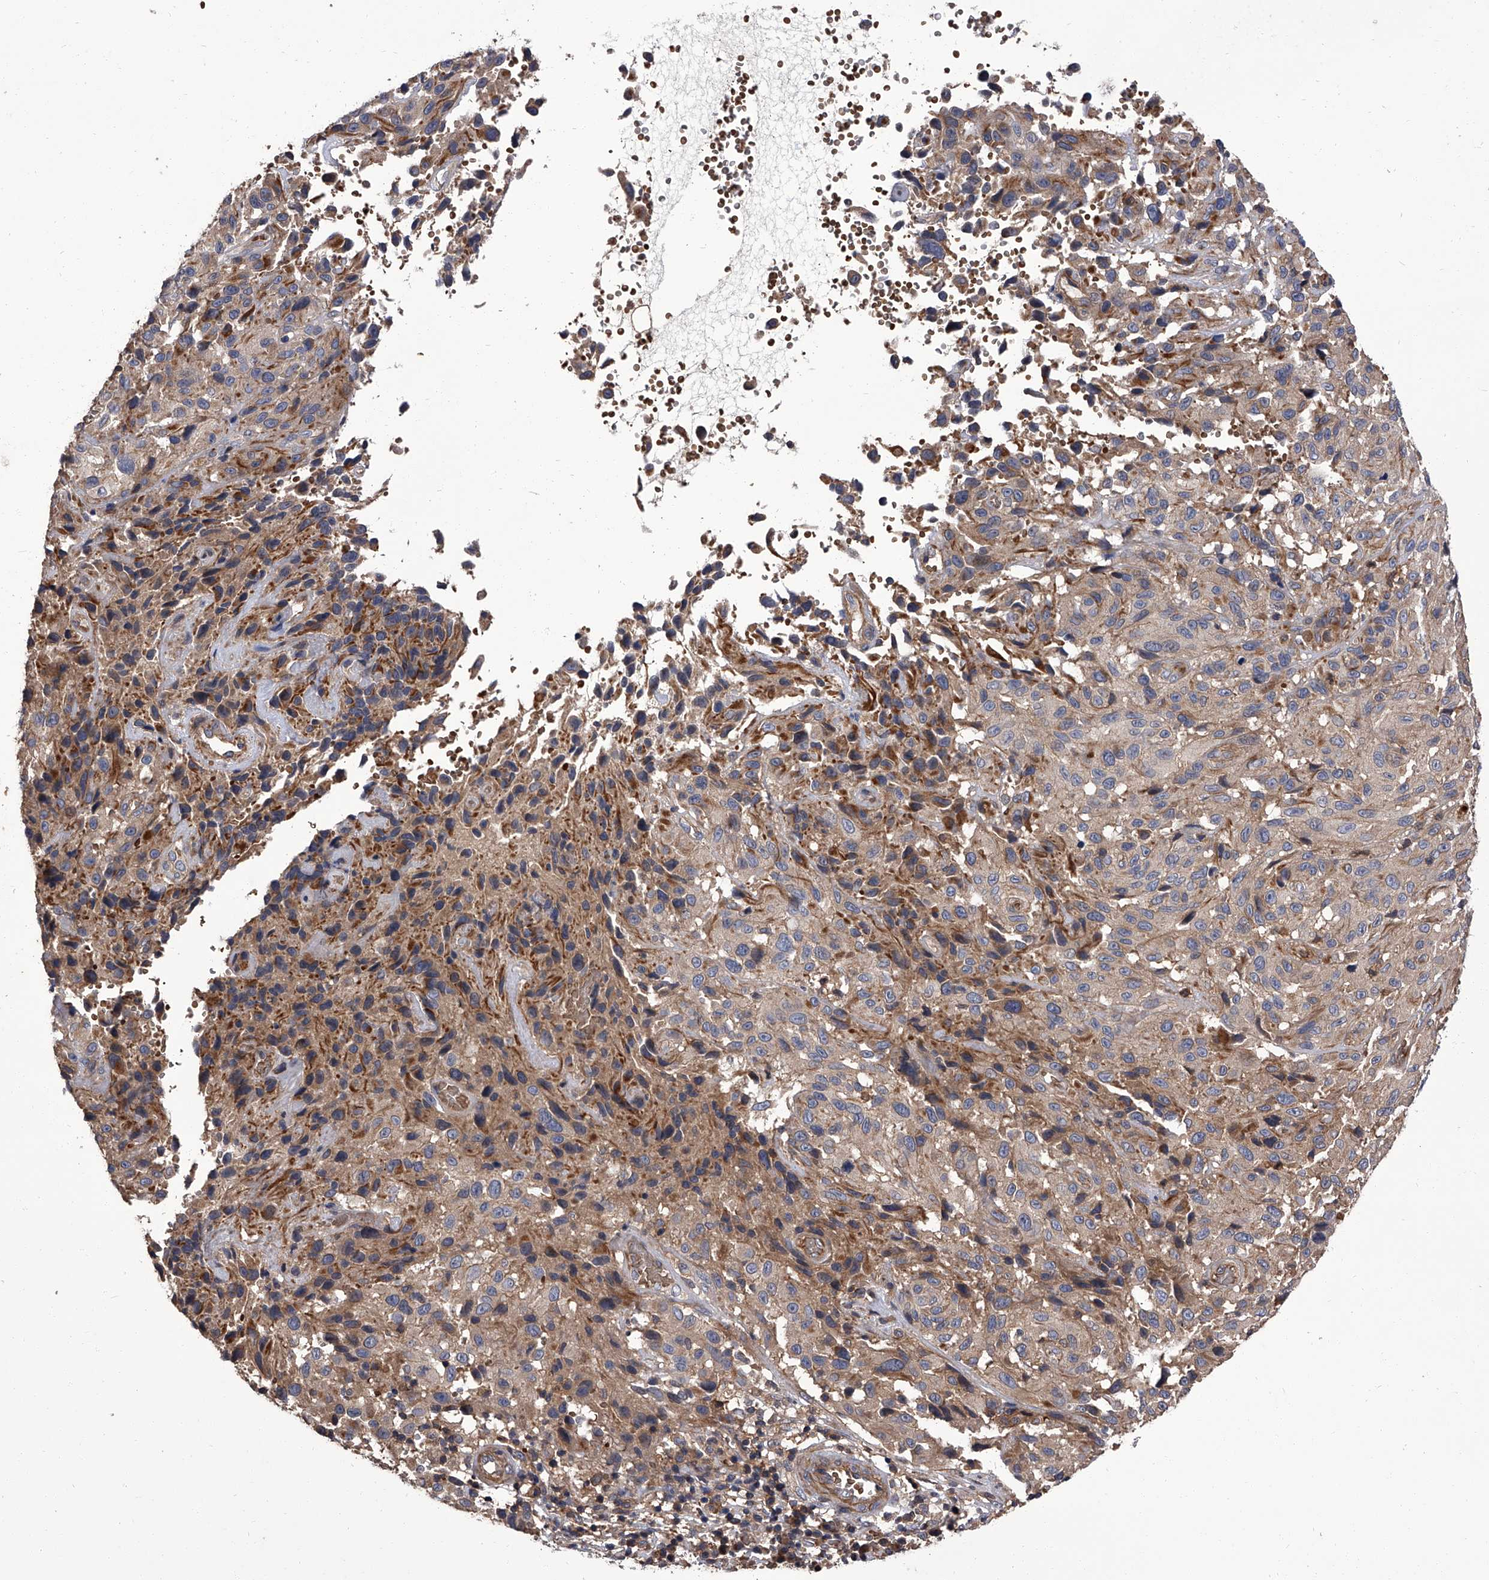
{"staining": {"intensity": "weak", "quantity": ">75%", "location": "cytoplasmic/membranous"}, "tissue": "melanoma", "cell_type": "Tumor cells", "image_type": "cancer", "snomed": [{"axis": "morphology", "description": "Malignant melanoma, NOS"}, {"axis": "topography", "description": "Skin"}], "caption": "Melanoma stained for a protein shows weak cytoplasmic/membranous positivity in tumor cells.", "gene": "STK36", "patient": {"sex": "male", "age": 66}}